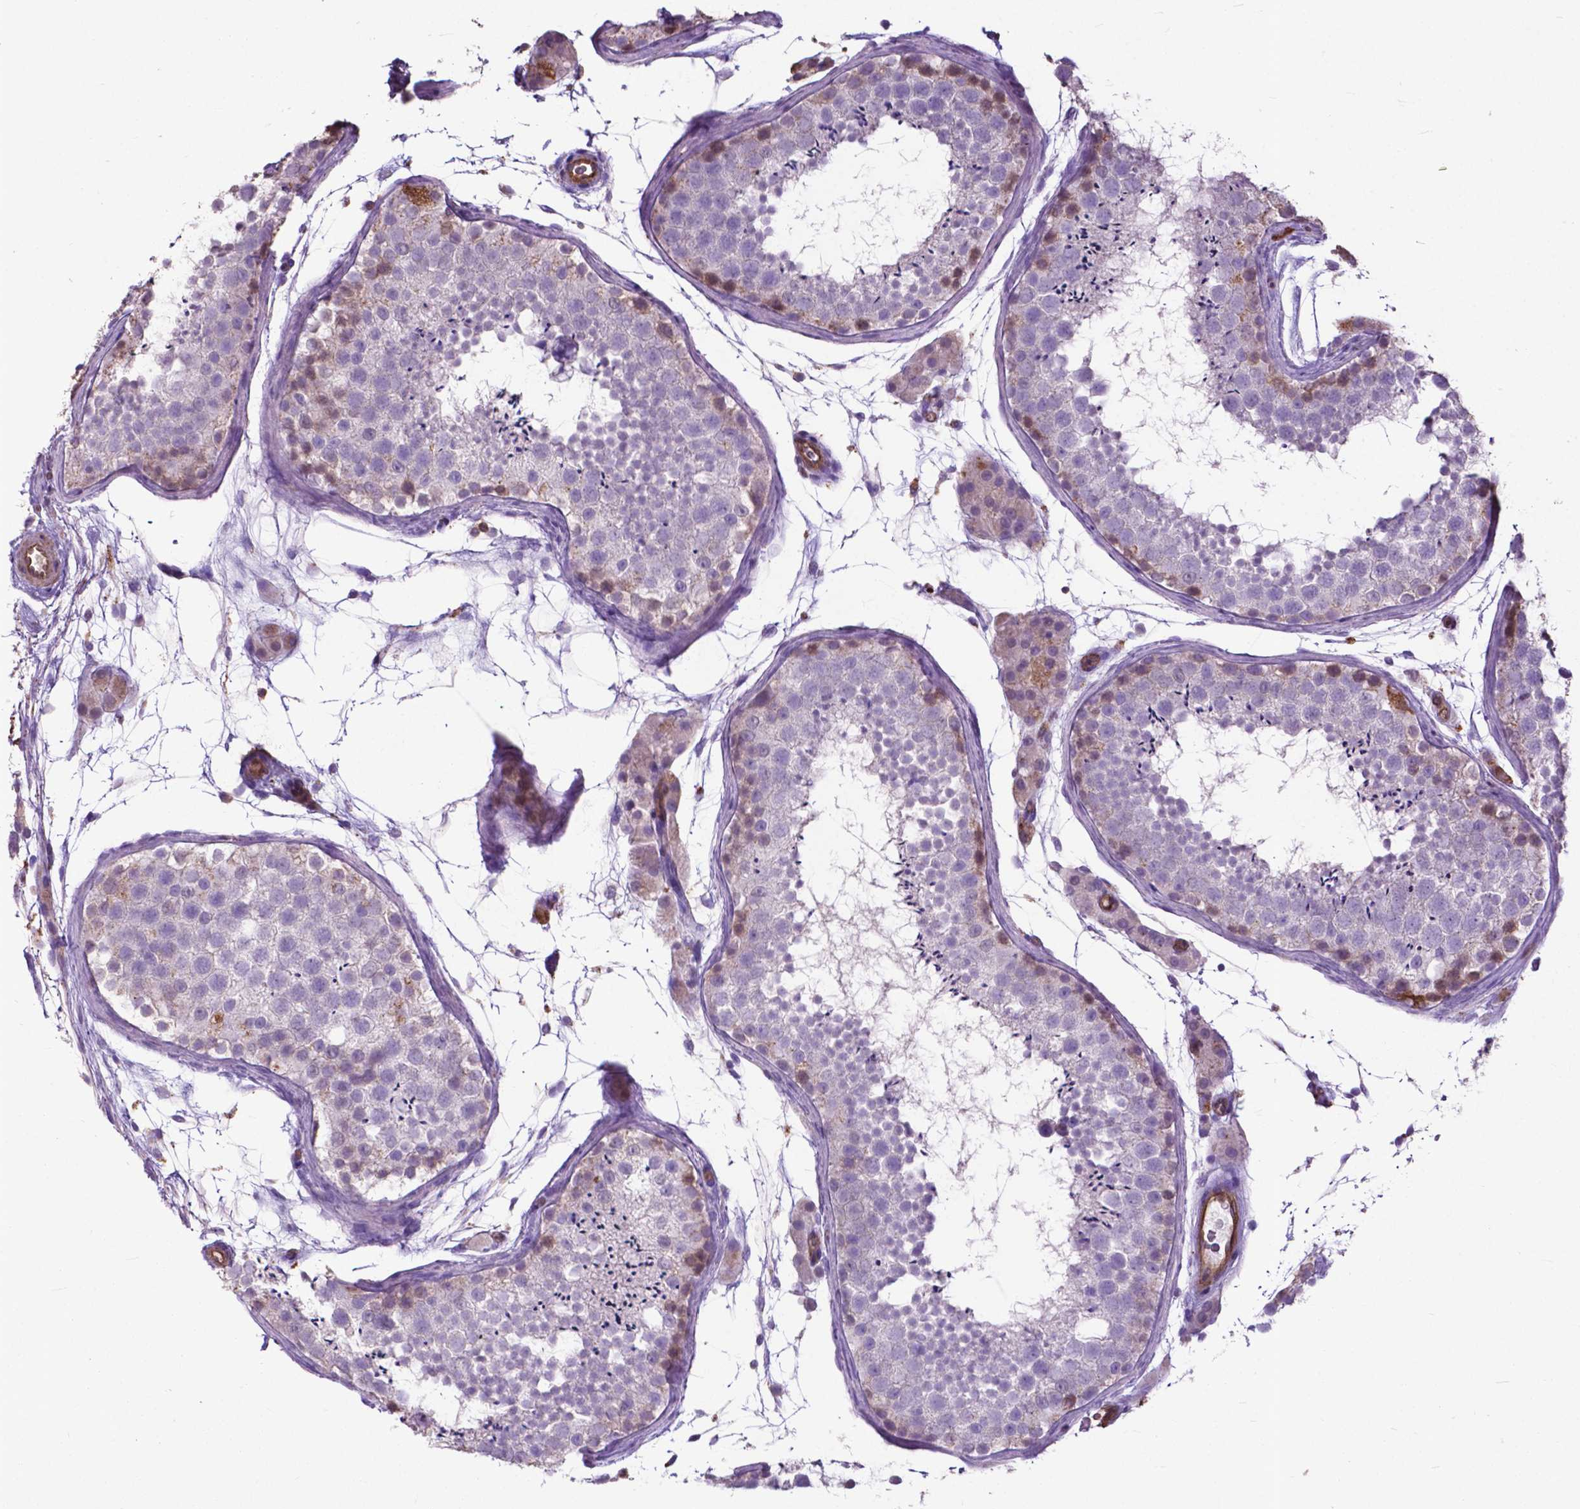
{"staining": {"intensity": "moderate", "quantity": "<25%", "location": "cytoplasmic/membranous,nuclear"}, "tissue": "testis", "cell_type": "Cells in seminiferous ducts", "image_type": "normal", "snomed": [{"axis": "morphology", "description": "Normal tissue, NOS"}, {"axis": "topography", "description": "Testis"}], "caption": "Testis stained with DAB immunohistochemistry shows low levels of moderate cytoplasmic/membranous,nuclear expression in approximately <25% of cells in seminiferous ducts. (DAB (3,3'-diaminobenzidine) IHC with brightfield microscopy, high magnification).", "gene": "PDLIM1", "patient": {"sex": "male", "age": 41}}